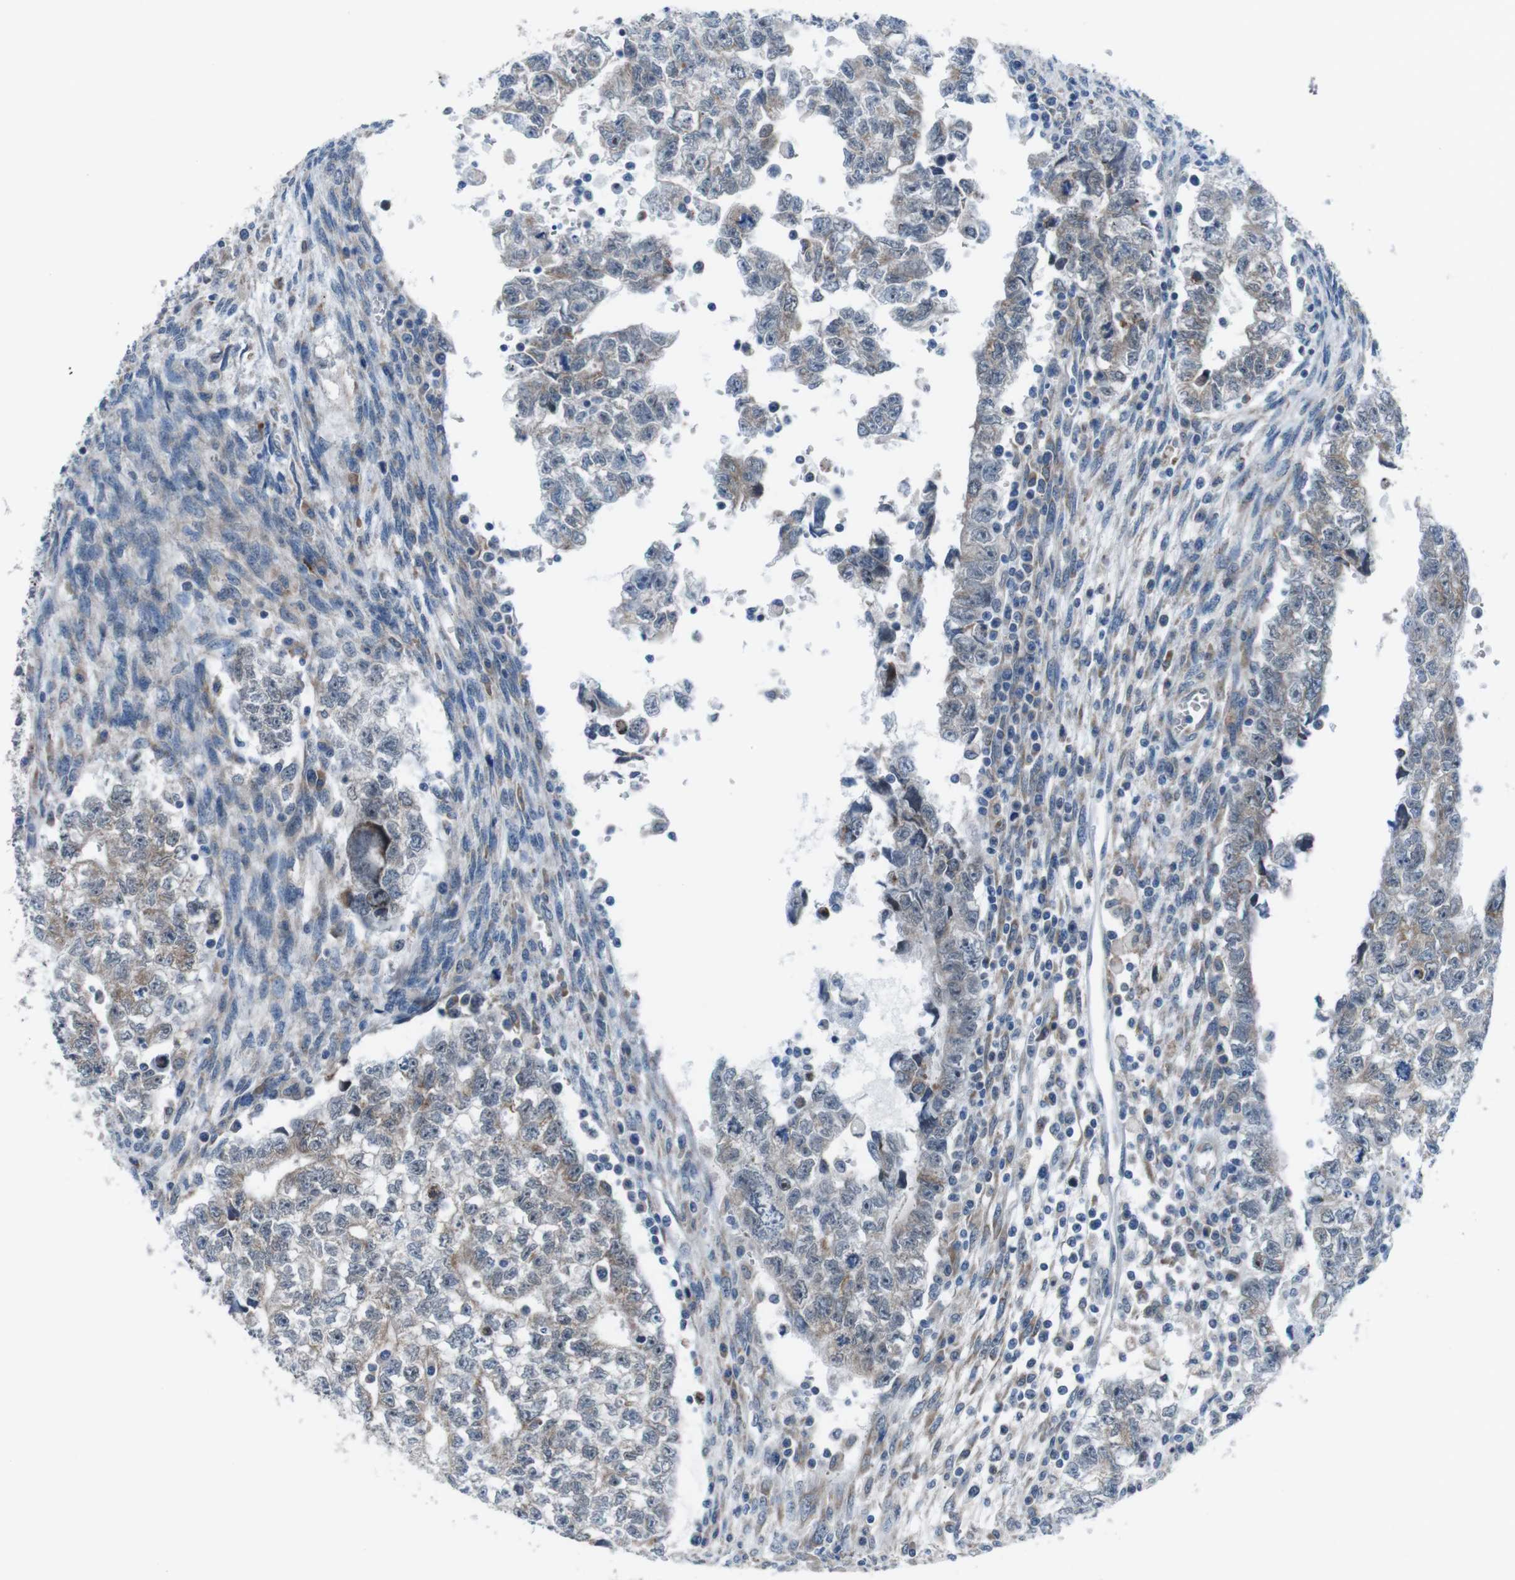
{"staining": {"intensity": "moderate", "quantity": "<25%", "location": "cytoplasmic/membranous"}, "tissue": "testis cancer", "cell_type": "Tumor cells", "image_type": "cancer", "snomed": [{"axis": "morphology", "description": "Seminoma, NOS"}, {"axis": "morphology", "description": "Carcinoma, Embryonal, NOS"}, {"axis": "topography", "description": "Testis"}], "caption": "Immunohistochemical staining of testis cancer reveals moderate cytoplasmic/membranous protein expression in approximately <25% of tumor cells.", "gene": "CDH22", "patient": {"sex": "male", "age": 38}}